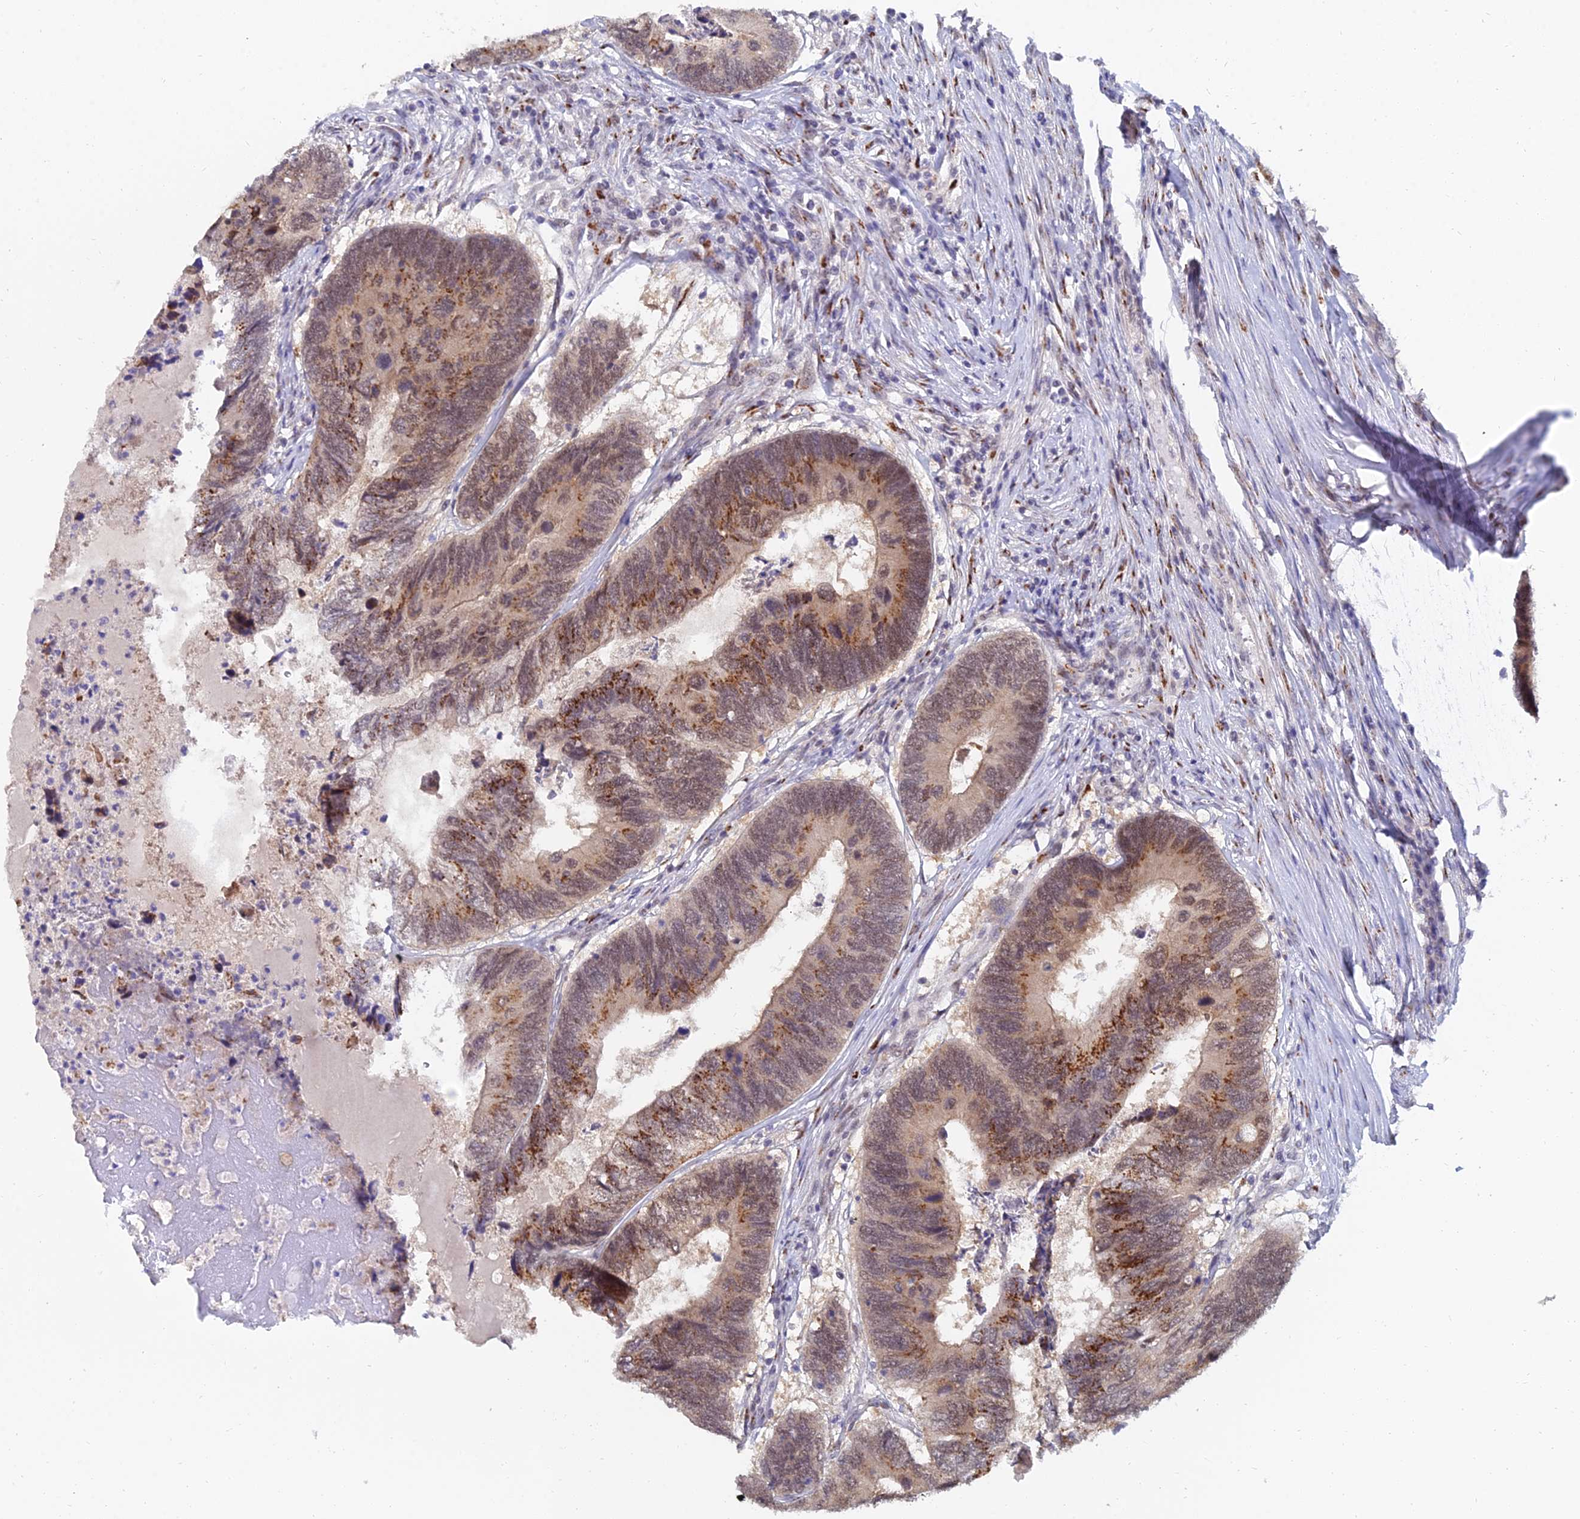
{"staining": {"intensity": "strong", "quantity": "25%-75%", "location": "cytoplasmic/membranous,nuclear"}, "tissue": "colorectal cancer", "cell_type": "Tumor cells", "image_type": "cancer", "snomed": [{"axis": "morphology", "description": "Adenocarcinoma, NOS"}, {"axis": "topography", "description": "Colon"}], "caption": "There is high levels of strong cytoplasmic/membranous and nuclear positivity in tumor cells of adenocarcinoma (colorectal), as demonstrated by immunohistochemical staining (brown color).", "gene": "THOC3", "patient": {"sex": "female", "age": 67}}